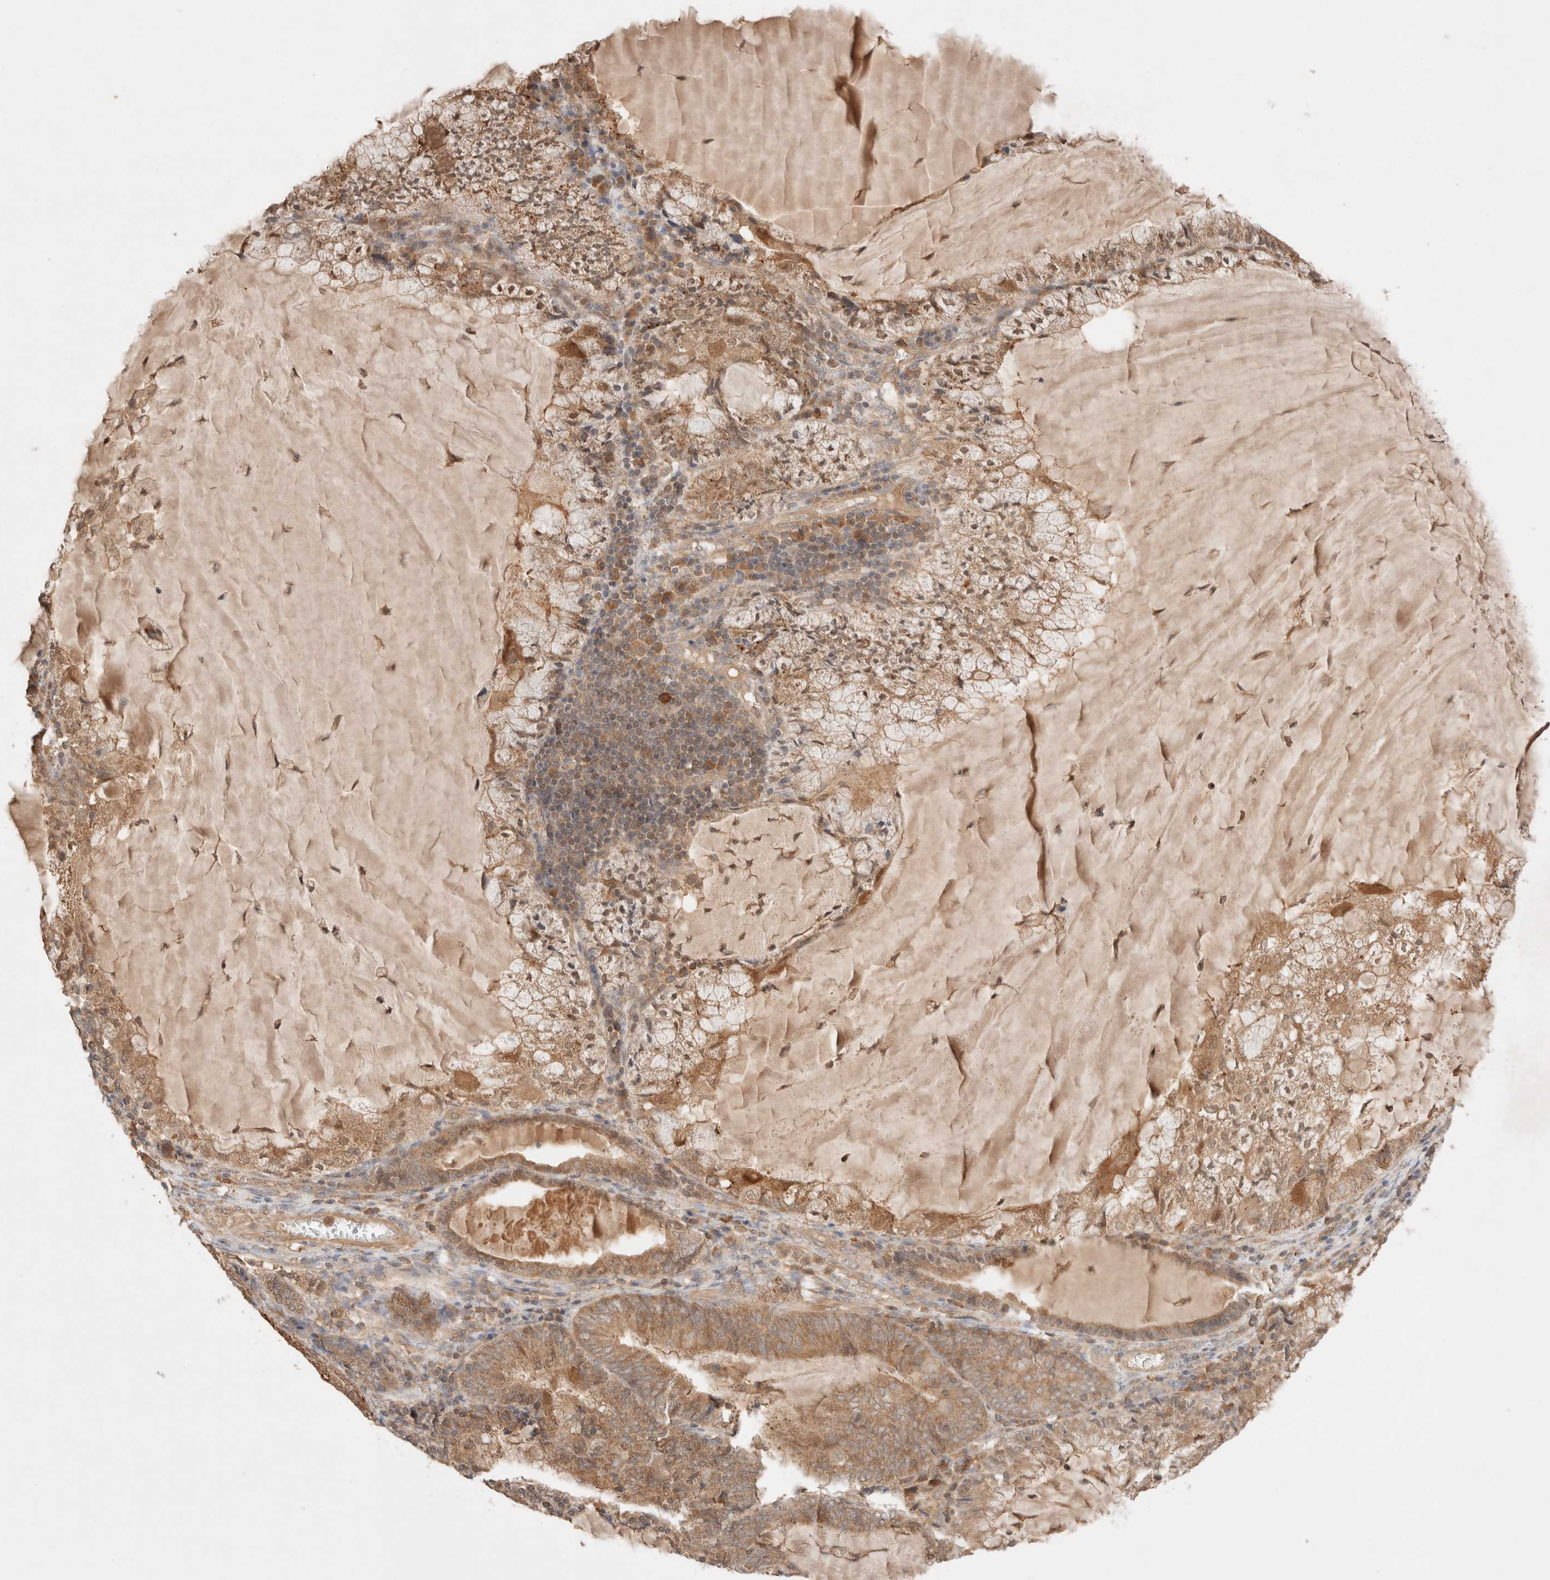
{"staining": {"intensity": "moderate", "quantity": ">75%", "location": "cytoplasmic/membranous"}, "tissue": "endometrial cancer", "cell_type": "Tumor cells", "image_type": "cancer", "snomed": [{"axis": "morphology", "description": "Adenocarcinoma, NOS"}, {"axis": "topography", "description": "Endometrium"}], "caption": "The image displays staining of endometrial cancer, revealing moderate cytoplasmic/membranous protein staining (brown color) within tumor cells. The protein is shown in brown color, while the nuclei are stained blue.", "gene": "CARNMT1", "patient": {"sex": "female", "age": 81}}